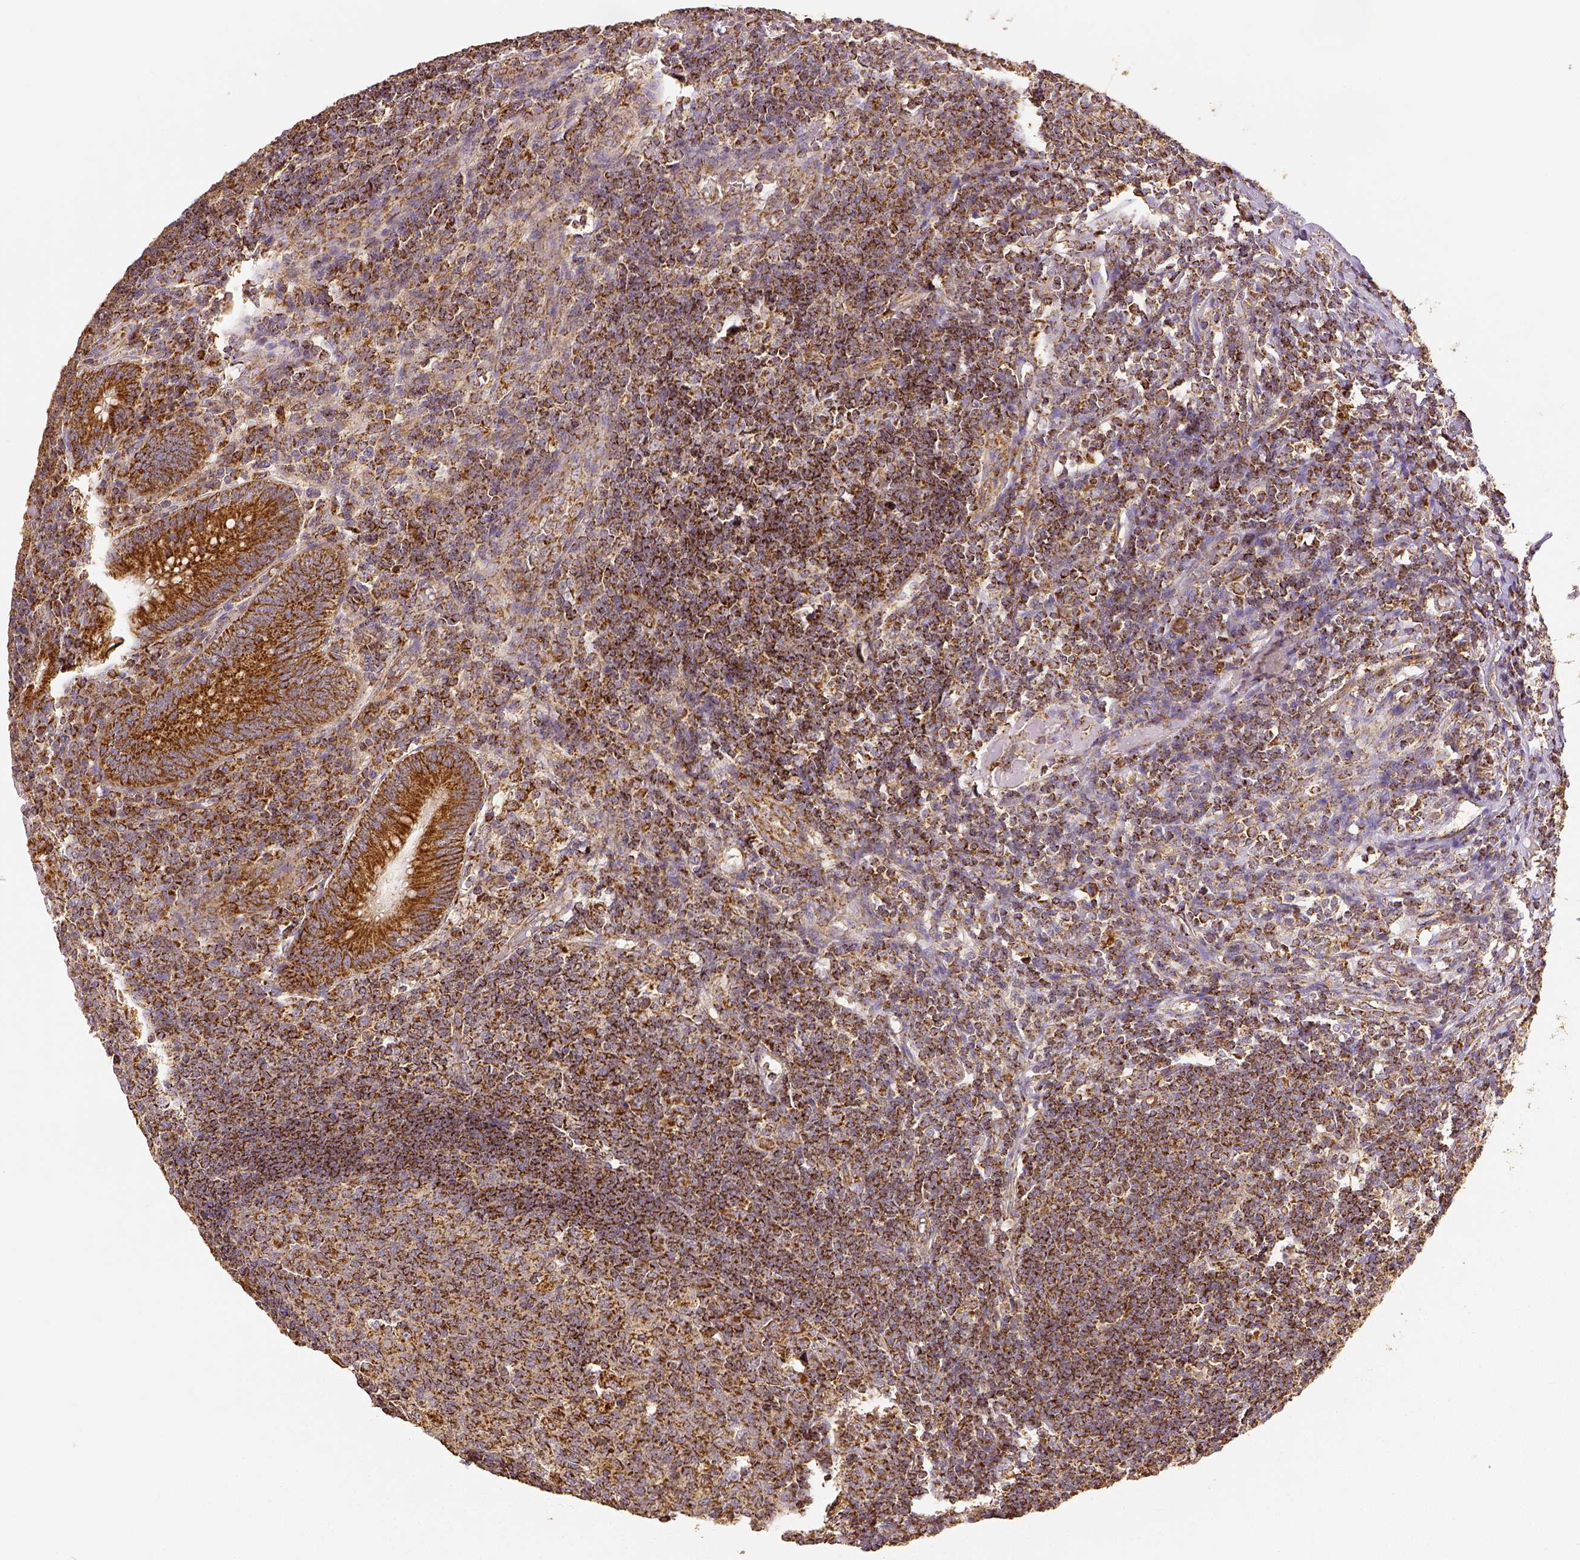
{"staining": {"intensity": "strong", "quantity": ">75%", "location": "cytoplasmic/membranous"}, "tissue": "appendix", "cell_type": "Glandular cells", "image_type": "normal", "snomed": [{"axis": "morphology", "description": "Normal tissue, NOS"}, {"axis": "topography", "description": "Appendix"}], "caption": "Strong cytoplasmic/membranous positivity is seen in about >75% of glandular cells in normal appendix. Ihc stains the protein in brown and the nuclei are stained blue.", "gene": "SDHB", "patient": {"sex": "male", "age": 18}}